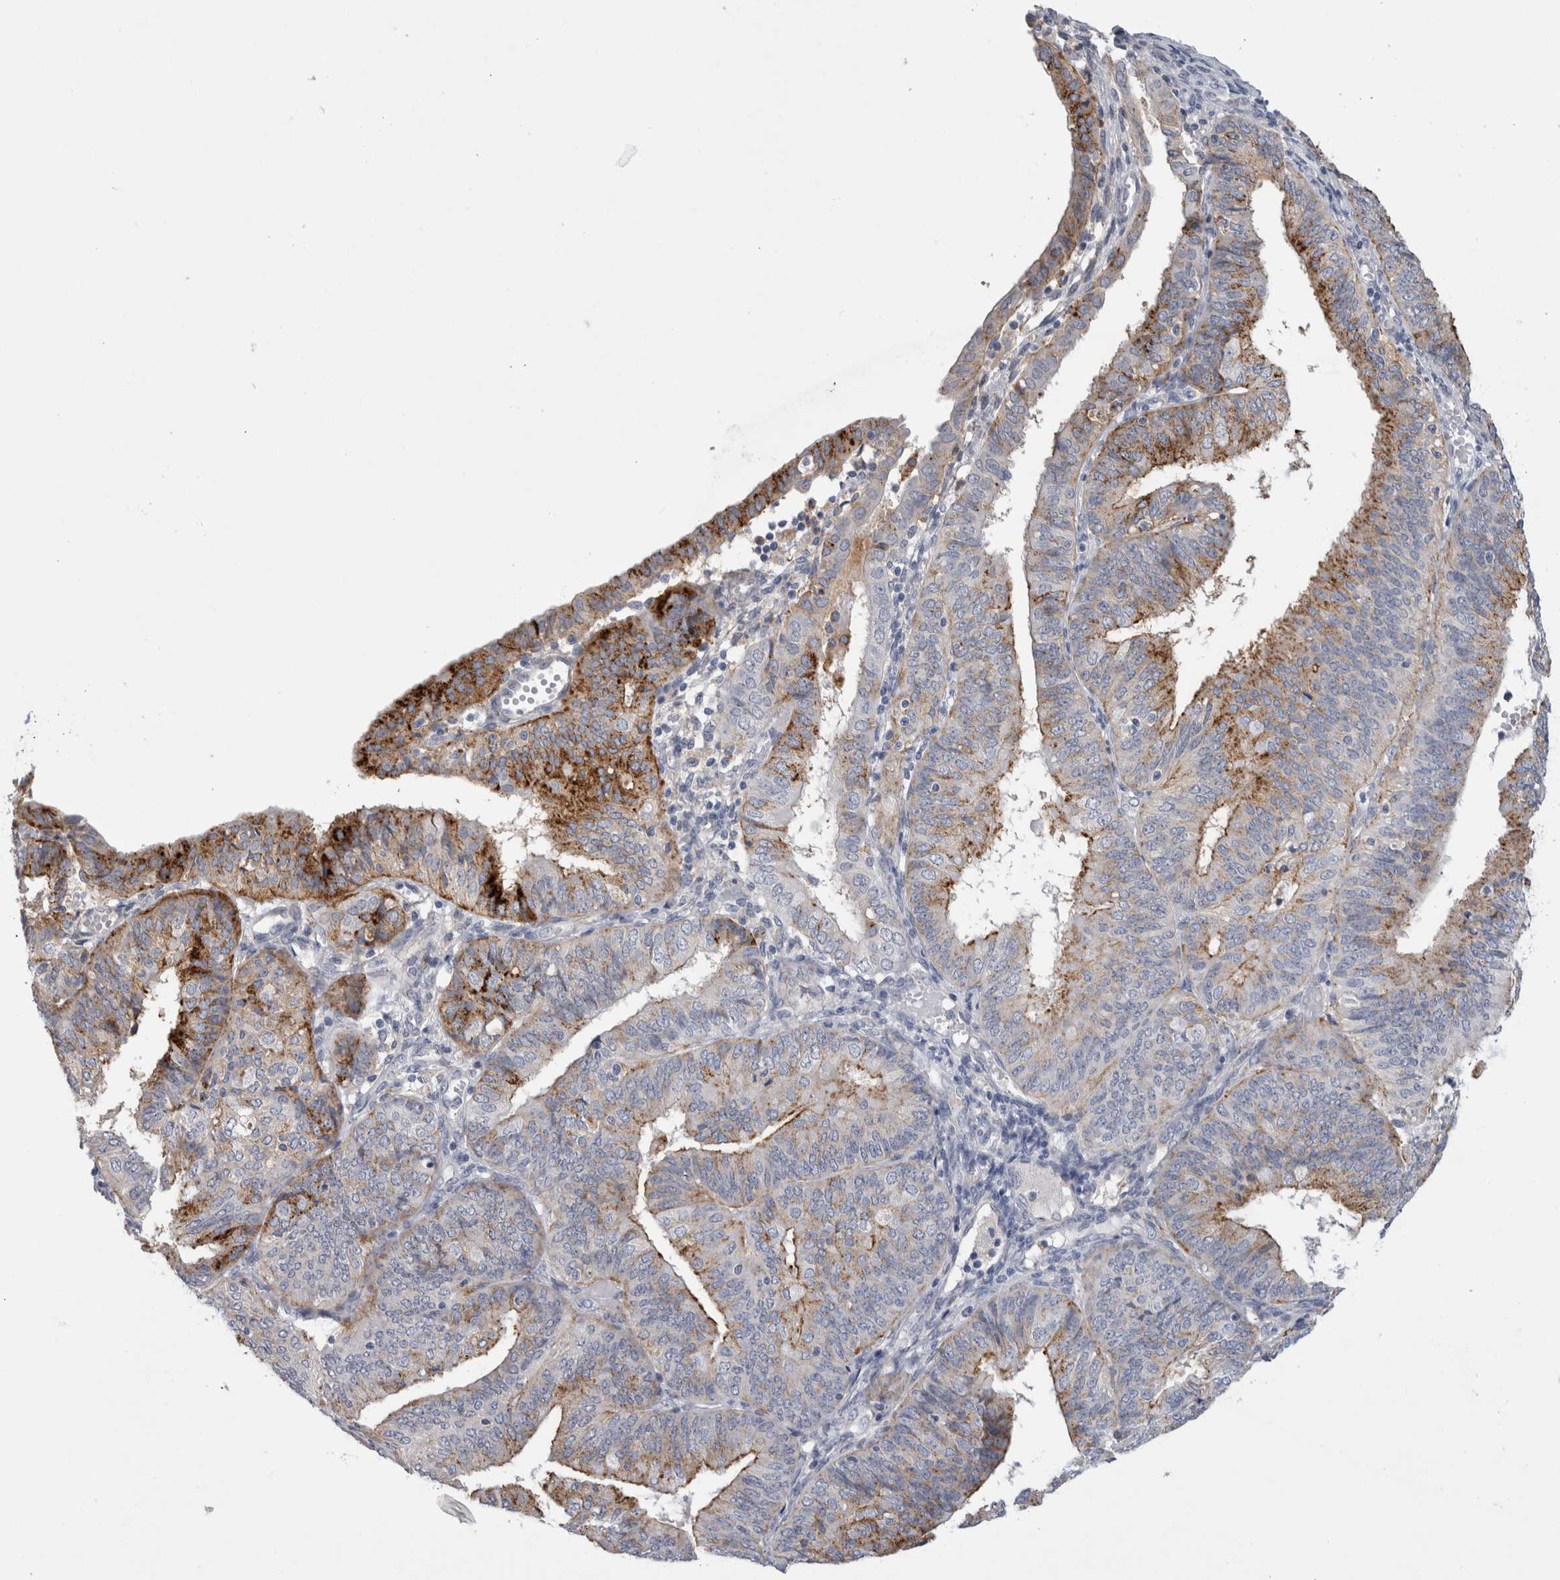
{"staining": {"intensity": "moderate", "quantity": "25%-75%", "location": "cytoplasmic/membranous"}, "tissue": "endometrial cancer", "cell_type": "Tumor cells", "image_type": "cancer", "snomed": [{"axis": "morphology", "description": "Adenocarcinoma, NOS"}, {"axis": "topography", "description": "Endometrium"}], "caption": "A brown stain highlights moderate cytoplasmic/membranous expression of a protein in human endometrial cancer tumor cells.", "gene": "CD63", "patient": {"sex": "female", "age": 58}}